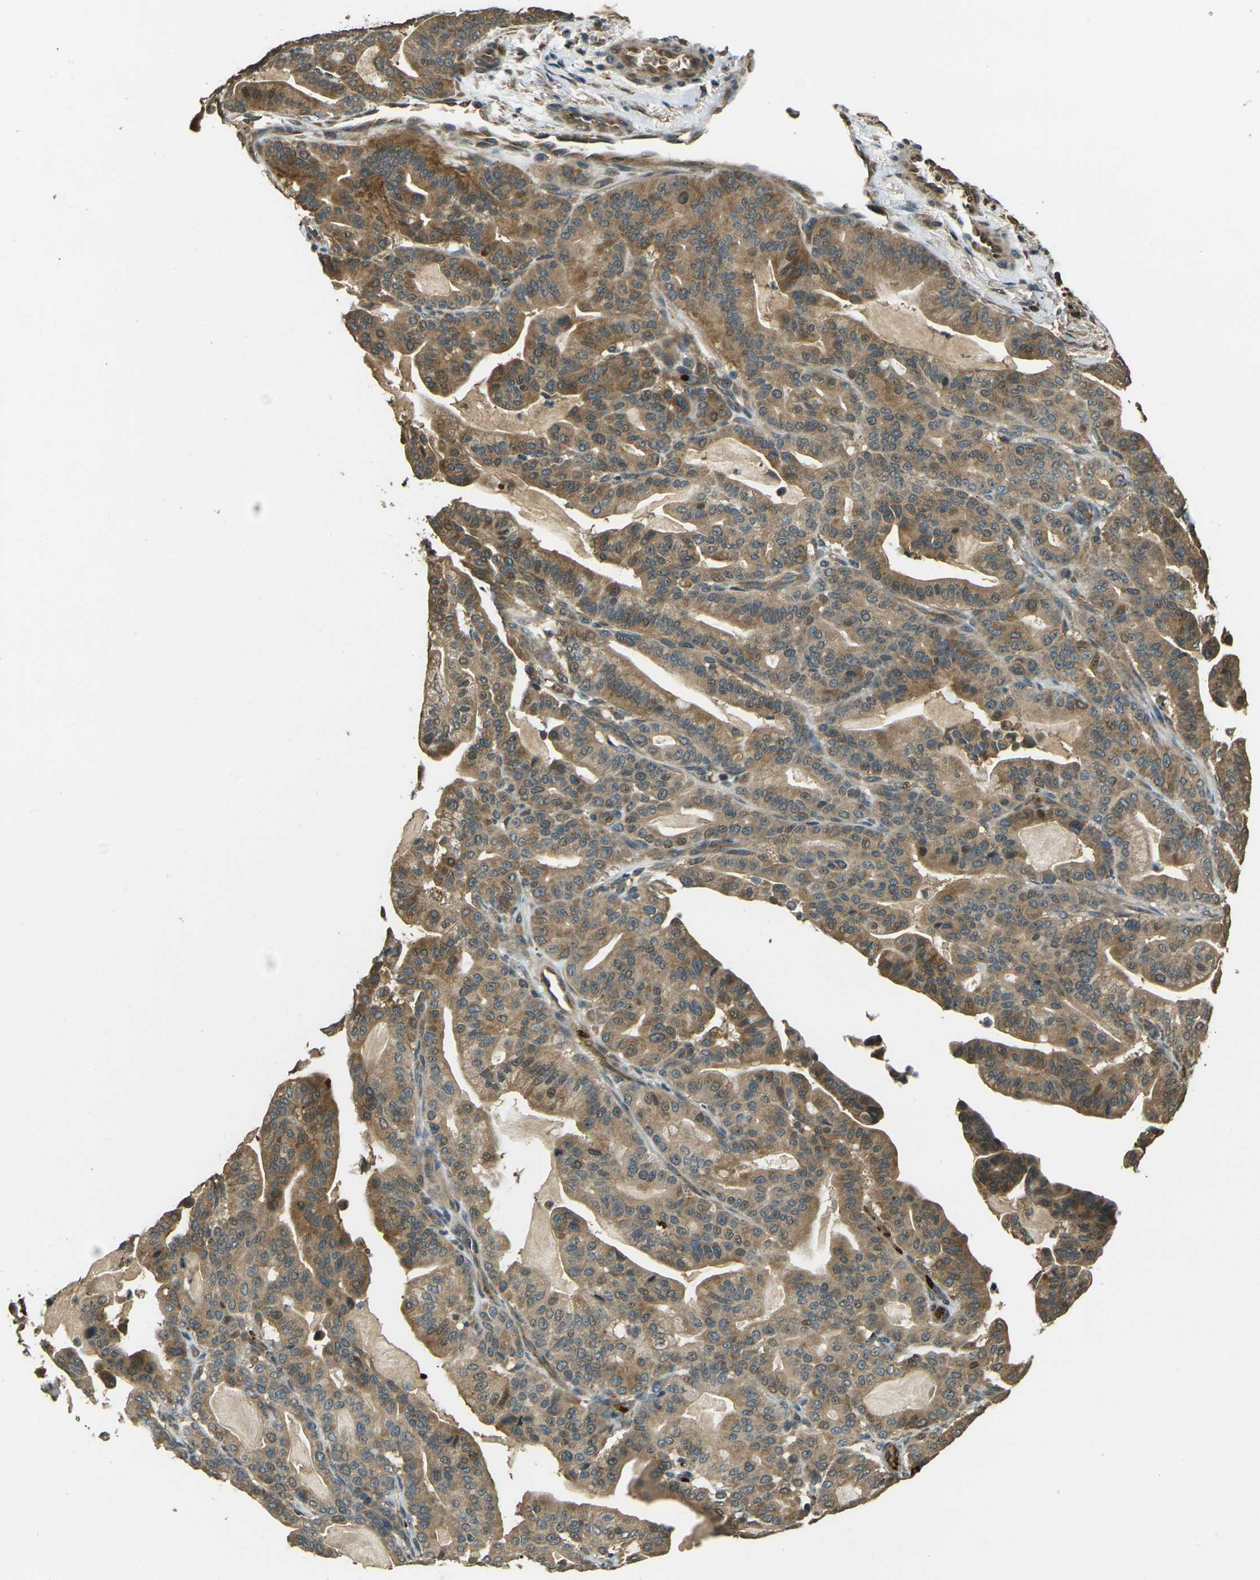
{"staining": {"intensity": "moderate", "quantity": ">75%", "location": "cytoplasmic/membranous,nuclear"}, "tissue": "pancreatic cancer", "cell_type": "Tumor cells", "image_type": "cancer", "snomed": [{"axis": "morphology", "description": "Adenocarcinoma, NOS"}, {"axis": "topography", "description": "Pancreas"}], "caption": "DAB (3,3'-diaminobenzidine) immunohistochemical staining of pancreatic cancer reveals moderate cytoplasmic/membranous and nuclear protein positivity in approximately >75% of tumor cells.", "gene": "TOR1A", "patient": {"sex": "male", "age": 63}}